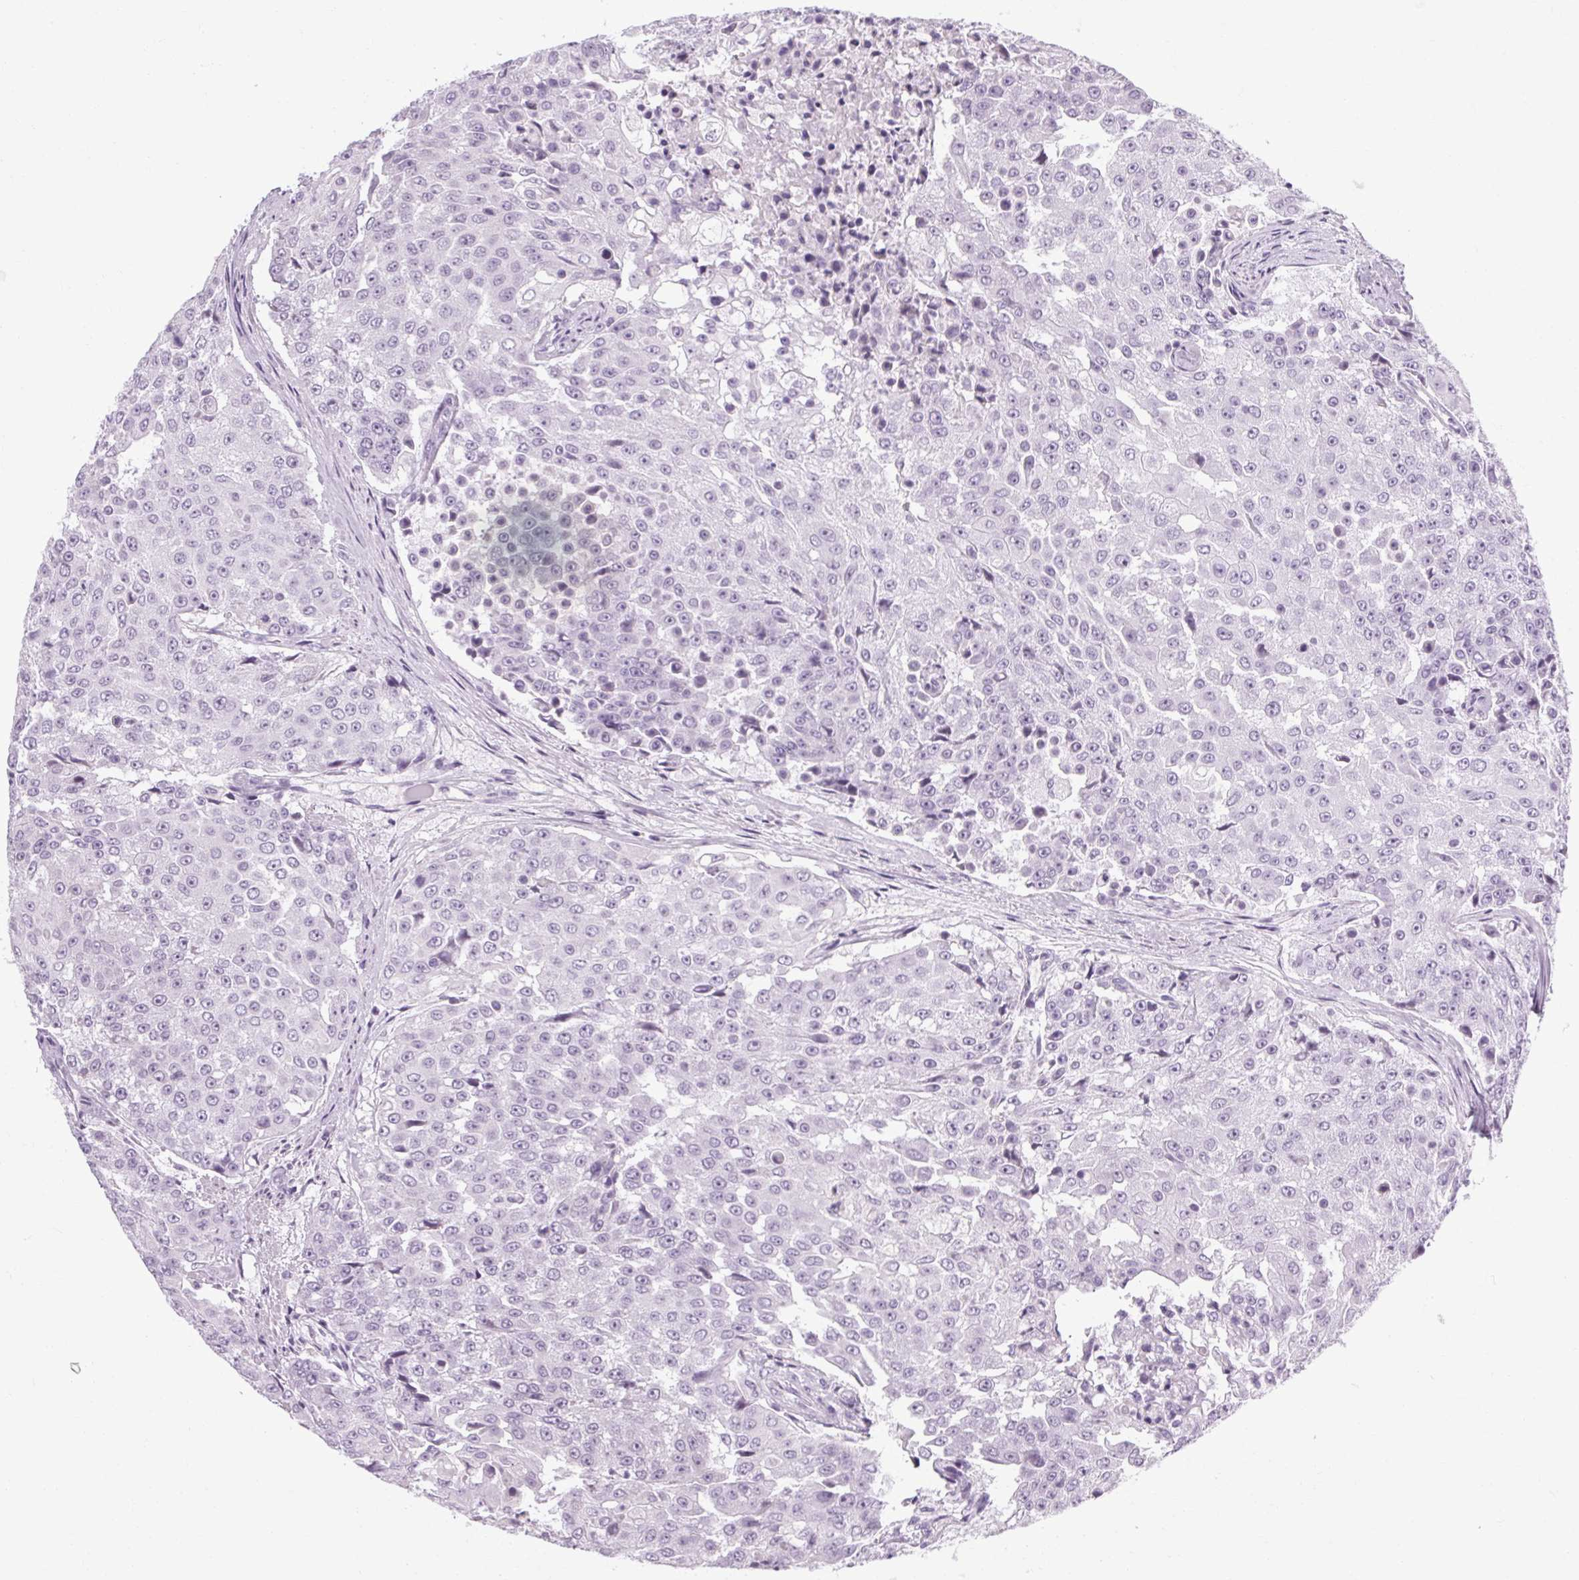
{"staining": {"intensity": "negative", "quantity": "none", "location": "none"}, "tissue": "urothelial cancer", "cell_type": "Tumor cells", "image_type": "cancer", "snomed": [{"axis": "morphology", "description": "Urothelial carcinoma, High grade"}, {"axis": "topography", "description": "Urinary bladder"}], "caption": "IHC photomicrograph of urothelial carcinoma (high-grade) stained for a protein (brown), which demonstrates no staining in tumor cells. (DAB (3,3'-diaminobenzidine) immunohistochemistry (IHC) with hematoxylin counter stain).", "gene": "POMC", "patient": {"sex": "female", "age": 63}}